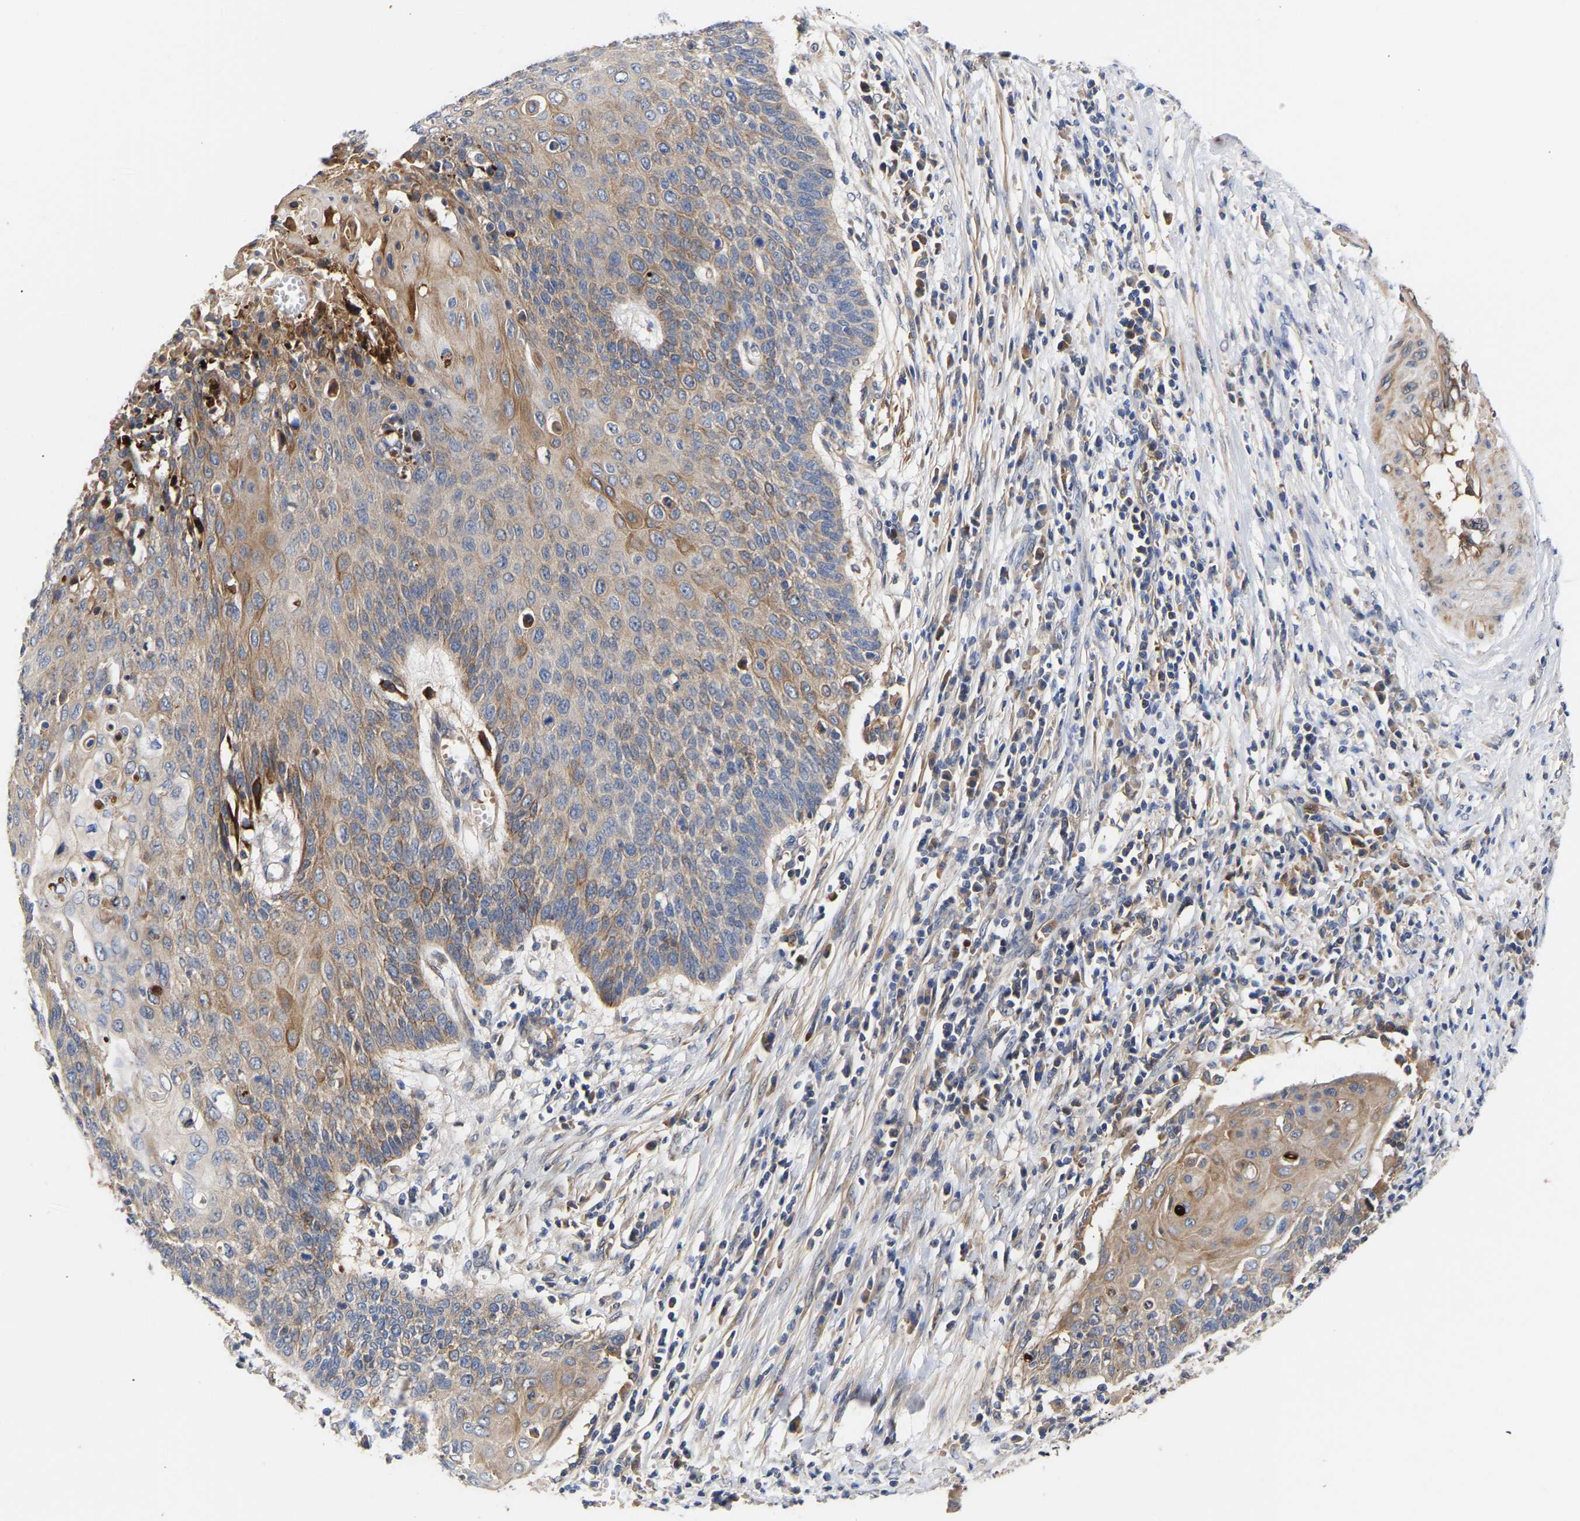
{"staining": {"intensity": "moderate", "quantity": "<25%", "location": "cytoplasmic/membranous"}, "tissue": "cervical cancer", "cell_type": "Tumor cells", "image_type": "cancer", "snomed": [{"axis": "morphology", "description": "Squamous cell carcinoma, NOS"}, {"axis": "topography", "description": "Cervix"}], "caption": "There is low levels of moderate cytoplasmic/membranous staining in tumor cells of cervical cancer (squamous cell carcinoma), as demonstrated by immunohistochemical staining (brown color).", "gene": "KASH5", "patient": {"sex": "female", "age": 39}}